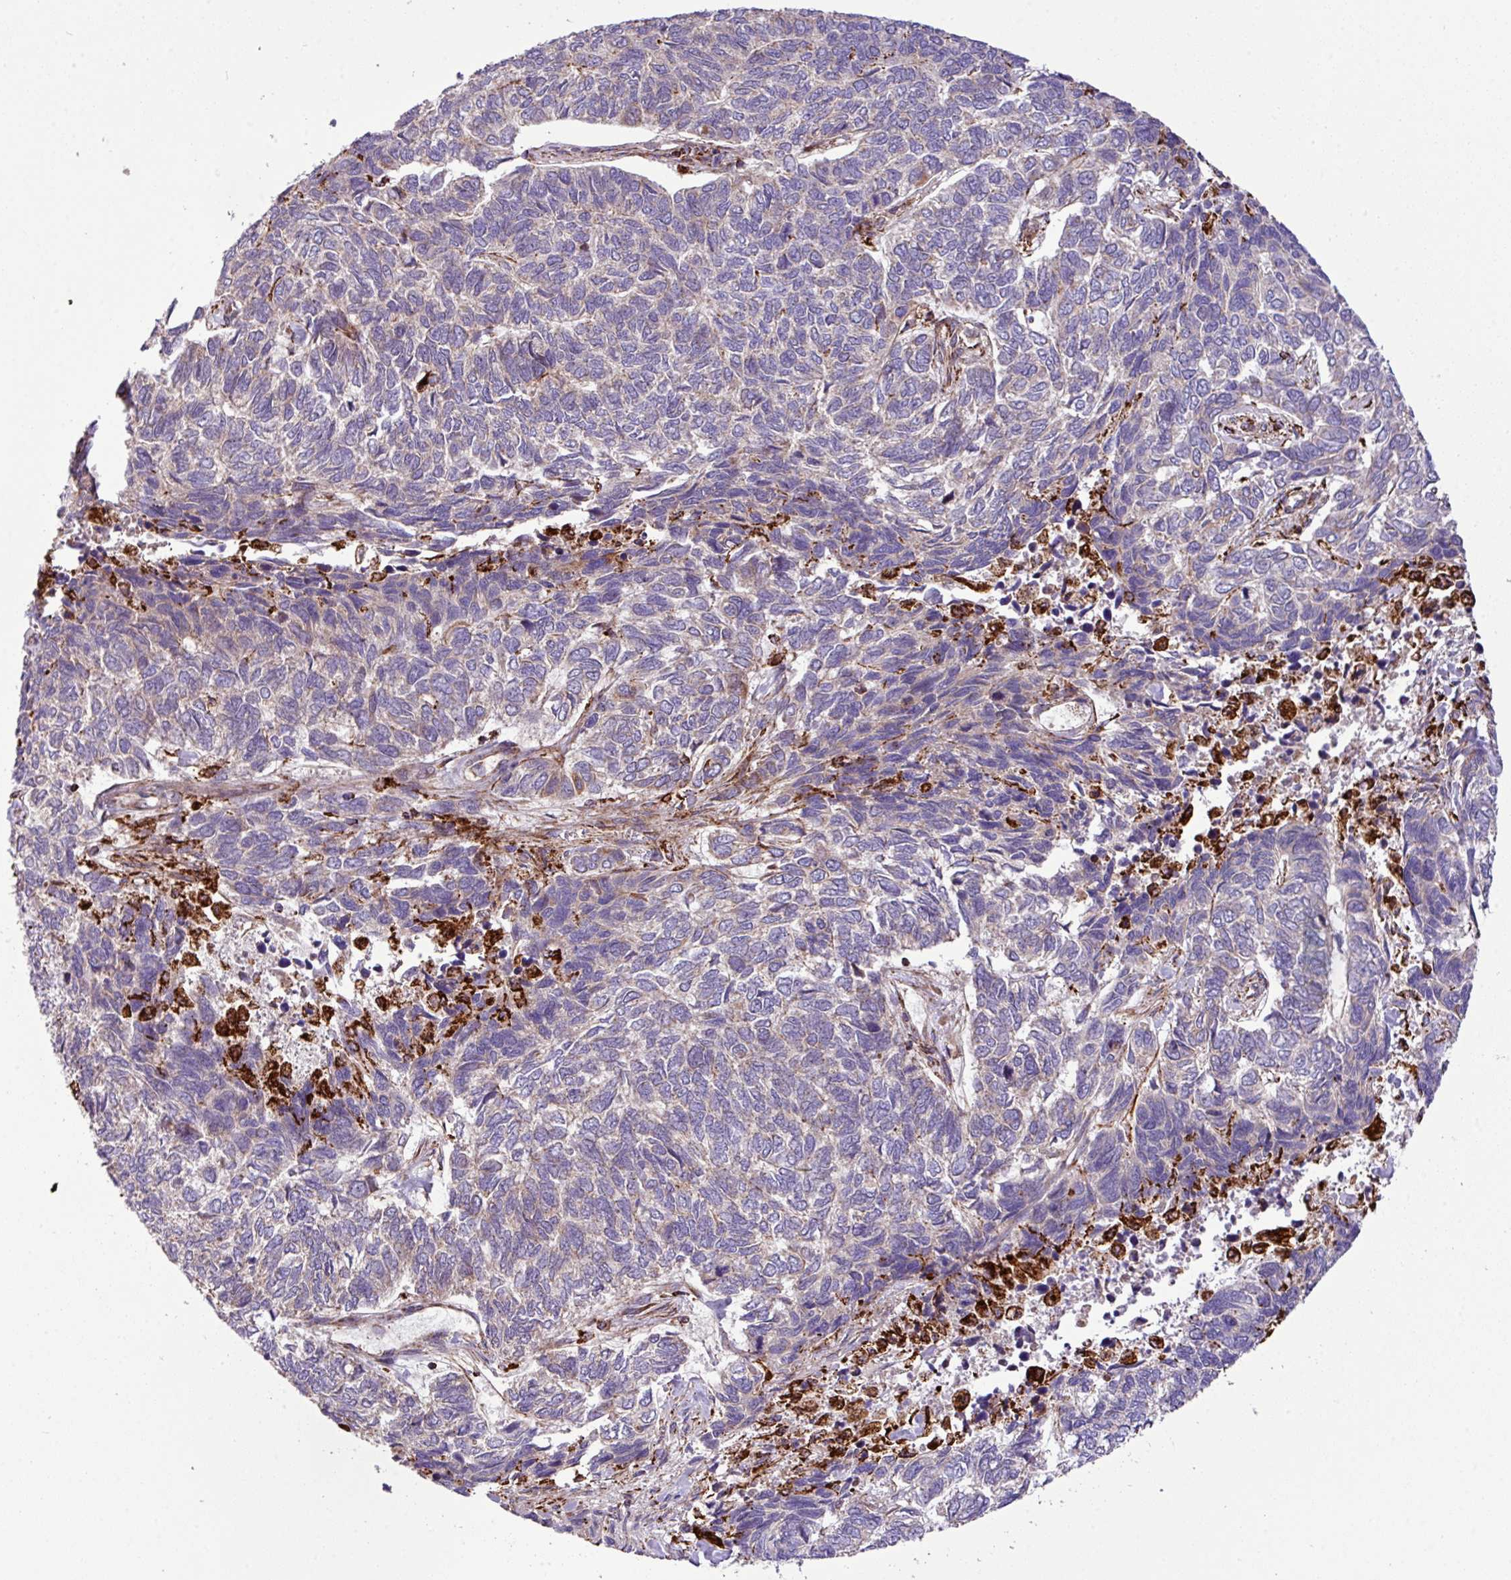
{"staining": {"intensity": "weak", "quantity": "<25%", "location": "cytoplasmic/membranous"}, "tissue": "skin cancer", "cell_type": "Tumor cells", "image_type": "cancer", "snomed": [{"axis": "morphology", "description": "Basal cell carcinoma"}, {"axis": "topography", "description": "Skin"}], "caption": "This is an IHC micrograph of skin cancer (basal cell carcinoma). There is no staining in tumor cells.", "gene": "ZNF569", "patient": {"sex": "female", "age": 65}}